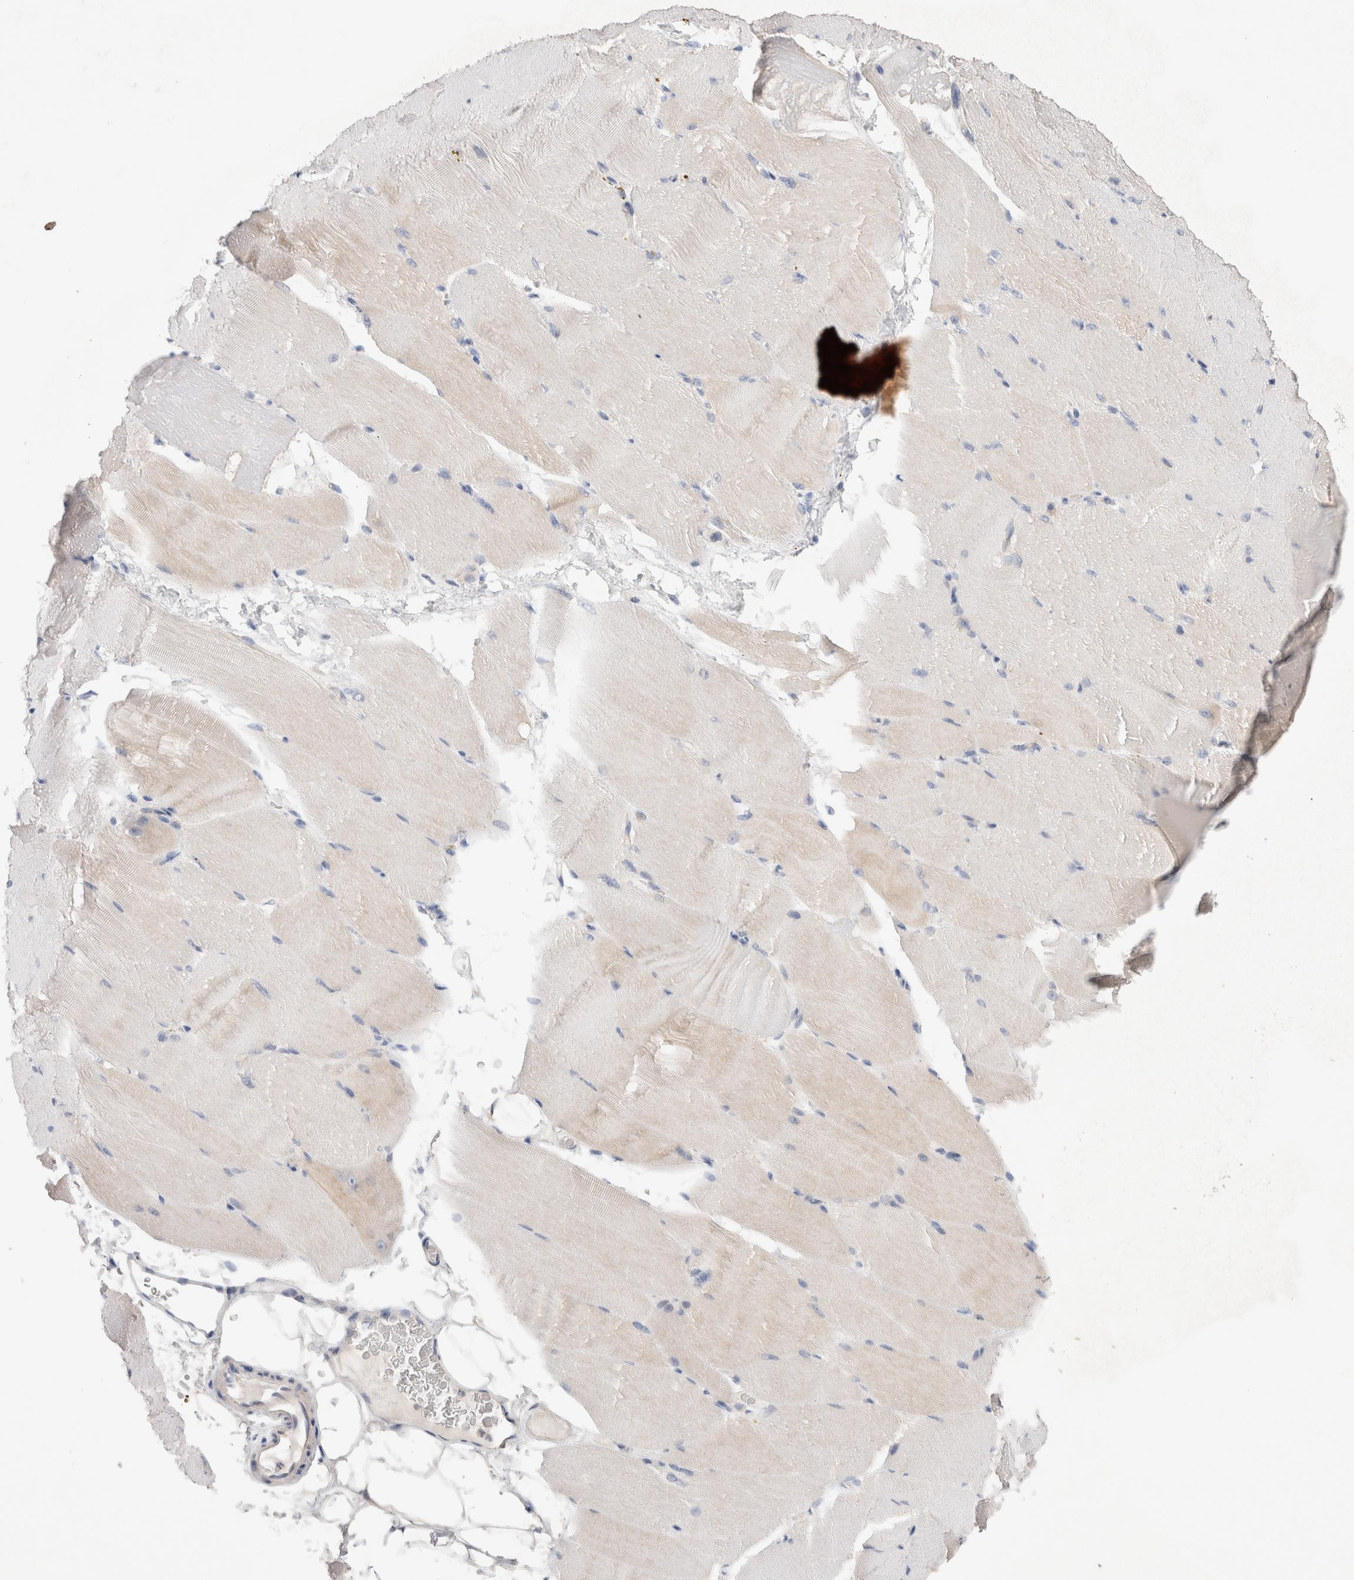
{"staining": {"intensity": "weak", "quantity": "<25%", "location": "cytoplasmic/membranous"}, "tissue": "skeletal muscle", "cell_type": "Myocytes", "image_type": "normal", "snomed": [{"axis": "morphology", "description": "Normal tissue, NOS"}, {"axis": "topography", "description": "Skeletal muscle"}, {"axis": "topography", "description": "Parathyroid gland"}], "caption": "Immunohistochemical staining of normal skeletal muscle shows no significant staining in myocytes.", "gene": "IFT74", "patient": {"sex": "female", "age": 37}}